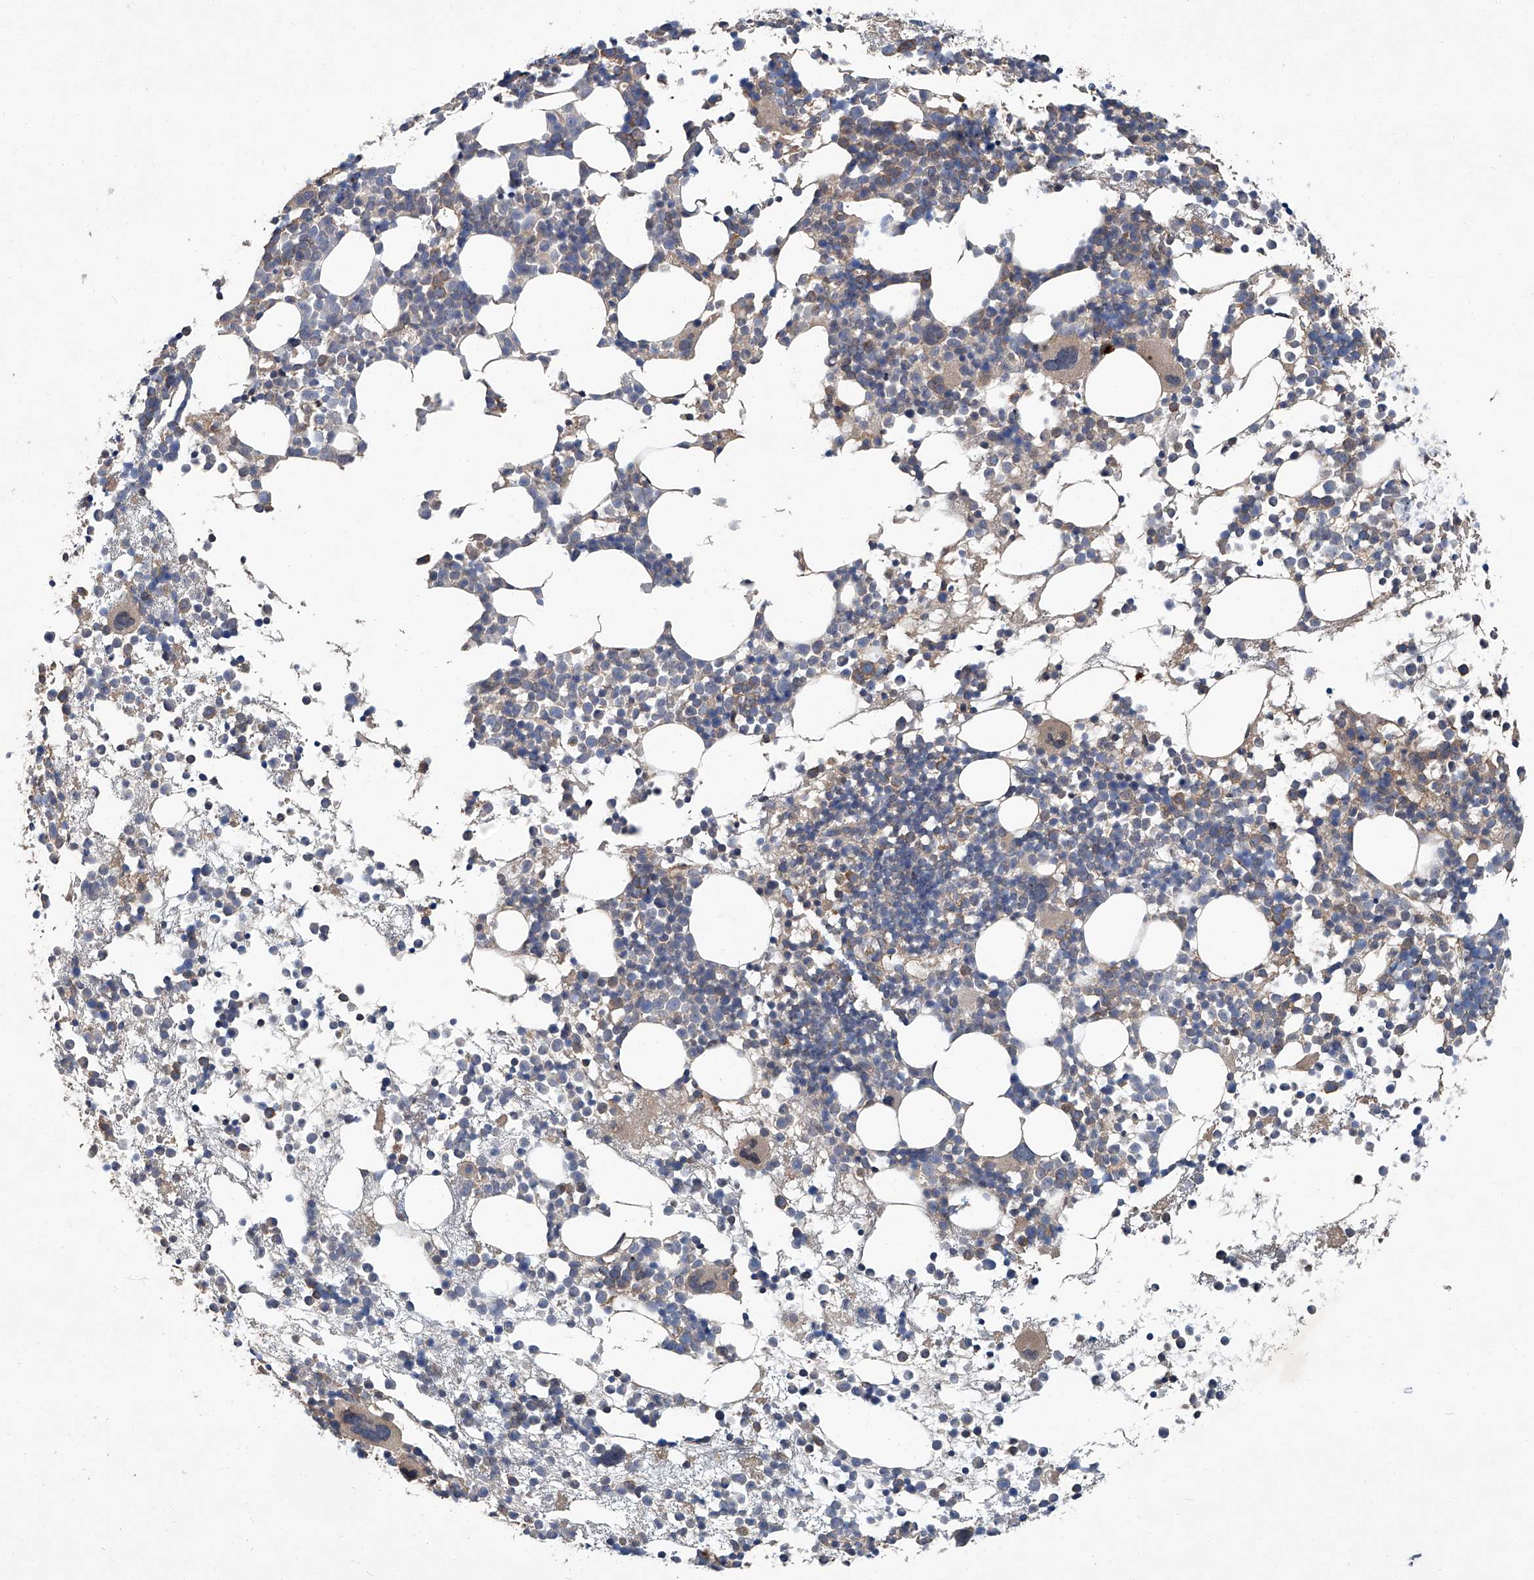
{"staining": {"intensity": "moderate", "quantity": "<25%", "location": "cytoplasmic/membranous"}, "tissue": "bone marrow", "cell_type": "Hematopoietic cells", "image_type": "normal", "snomed": [{"axis": "morphology", "description": "Normal tissue, NOS"}, {"axis": "topography", "description": "Bone marrow"}], "caption": "Immunohistochemistry (IHC) (DAB (3,3'-diaminobenzidine)) staining of unremarkable human bone marrow exhibits moderate cytoplasmic/membranous protein expression in approximately <25% of hematopoietic cells.", "gene": "ANKRD34A", "patient": {"sex": "female", "age": 57}}